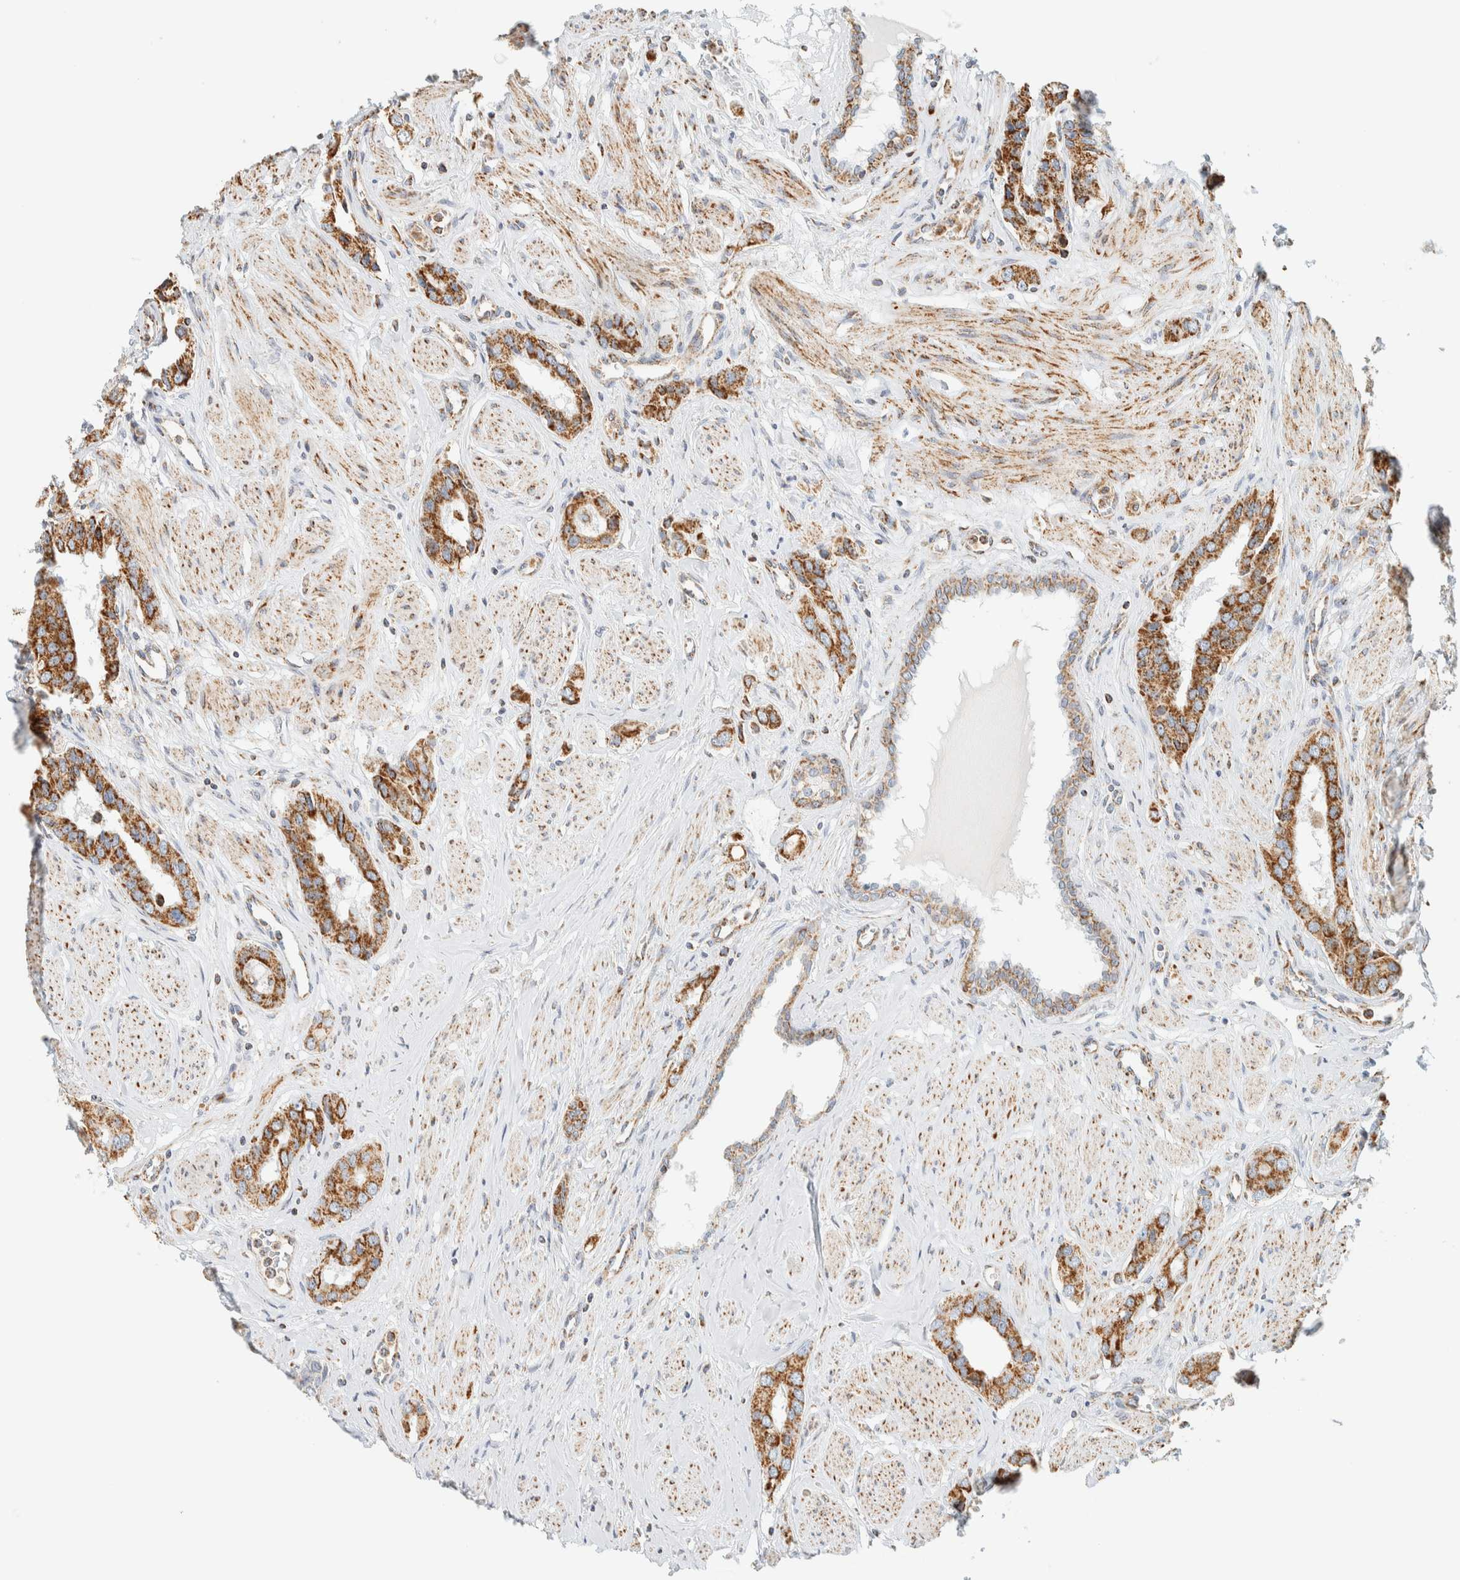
{"staining": {"intensity": "moderate", "quantity": ">75%", "location": "cytoplasmic/membranous"}, "tissue": "prostate cancer", "cell_type": "Tumor cells", "image_type": "cancer", "snomed": [{"axis": "morphology", "description": "Adenocarcinoma, High grade"}, {"axis": "topography", "description": "Prostate"}], "caption": "DAB (3,3'-diaminobenzidine) immunohistochemical staining of prostate adenocarcinoma (high-grade) shows moderate cytoplasmic/membranous protein expression in about >75% of tumor cells.", "gene": "KIFAP3", "patient": {"sex": "male", "age": 52}}